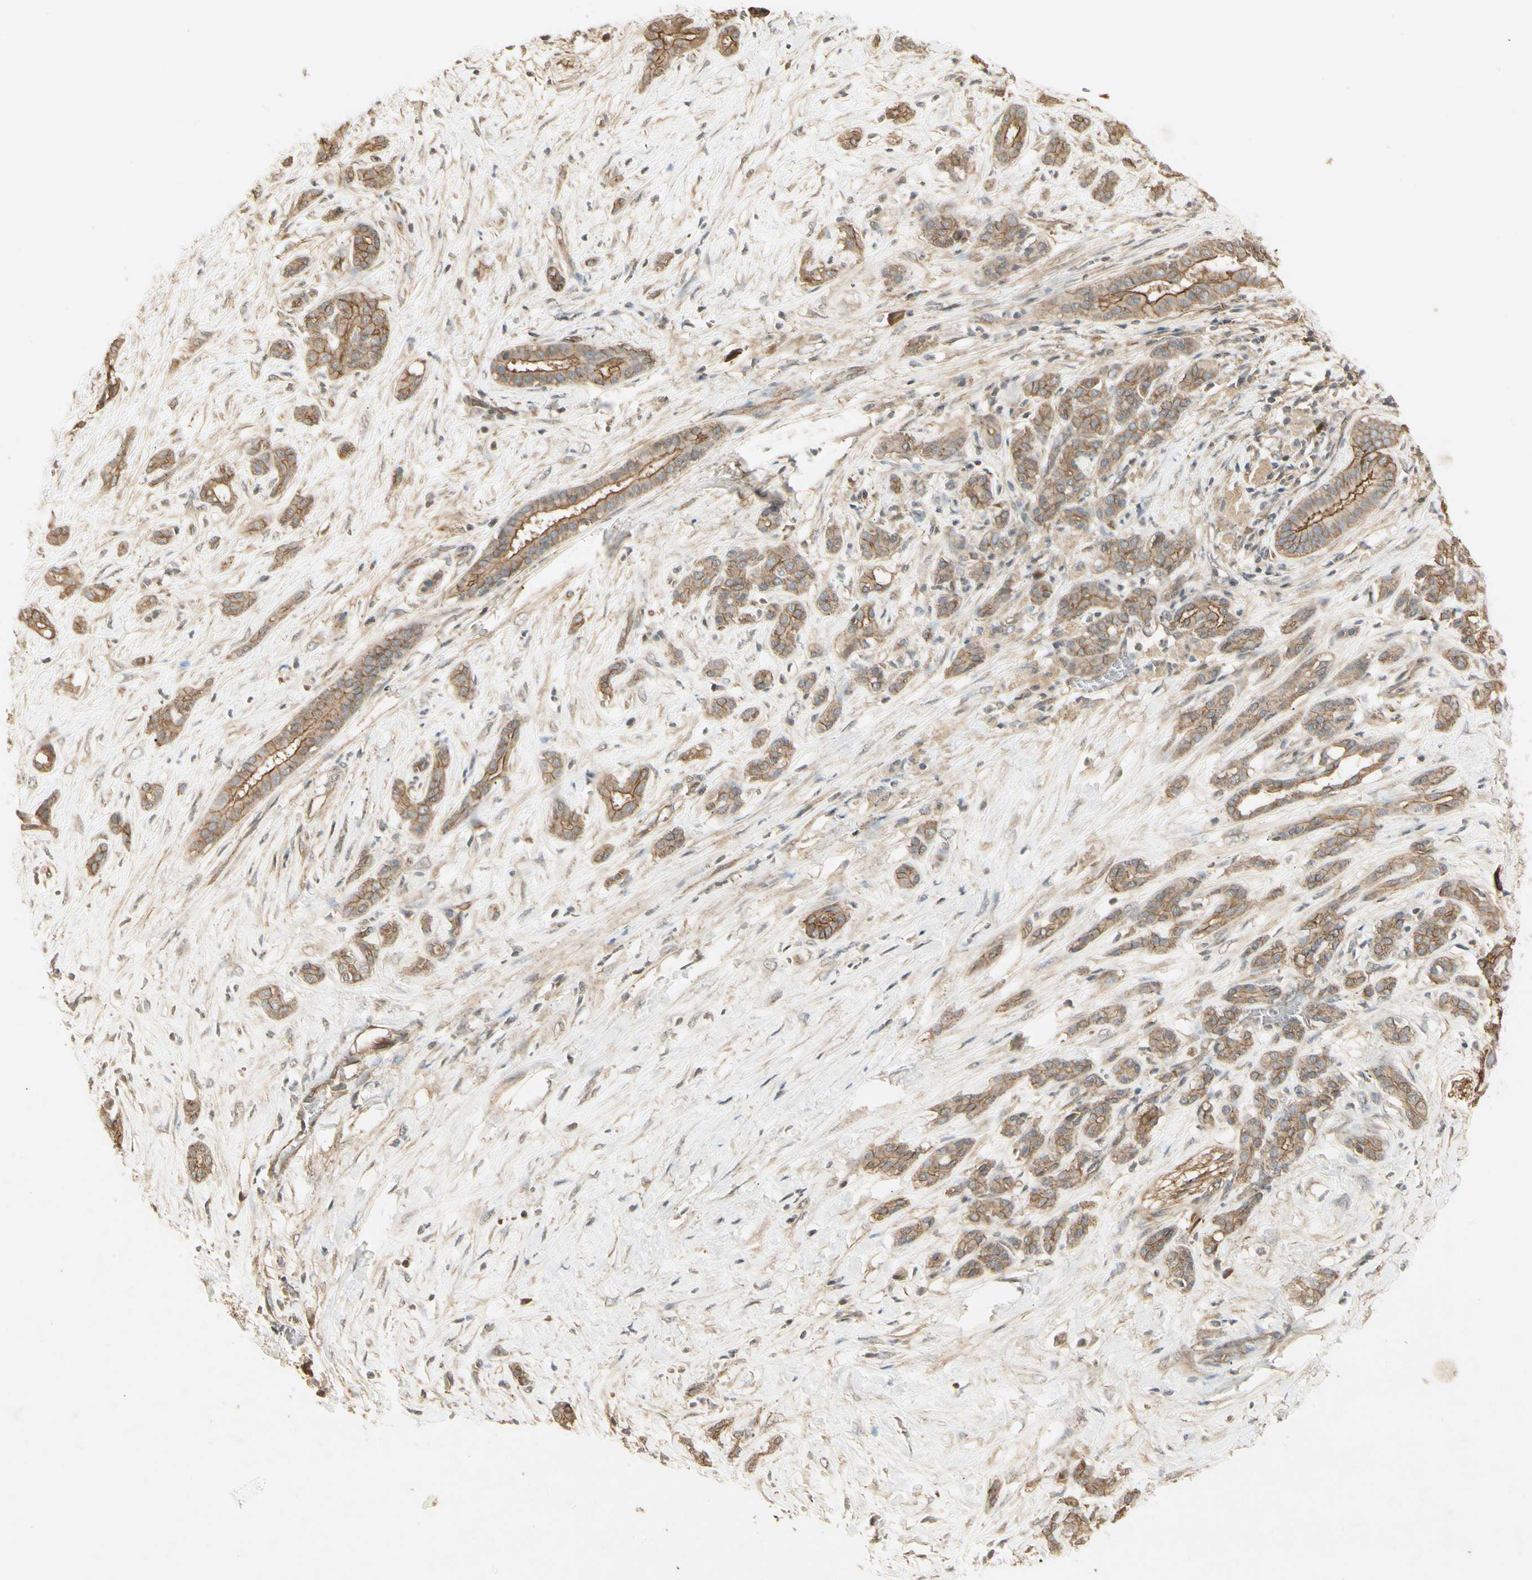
{"staining": {"intensity": "moderate", "quantity": ">75%", "location": "cytoplasmic/membranous"}, "tissue": "pancreatic cancer", "cell_type": "Tumor cells", "image_type": "cancer", "snomed": [{"axis": "morphology", "description": "Adenocarcinoma, NOS"}, {"axis": "topography", "description": "Pancreas"}], "caption": "An image of human pancreatic cancer (adenocarcinoma) stained for a protein demonstrates moderate cytoplasmic/membranous brown staining in tumor cells.", "gene": "RNF180", "patient": {"sex": "male", "age": 41}}